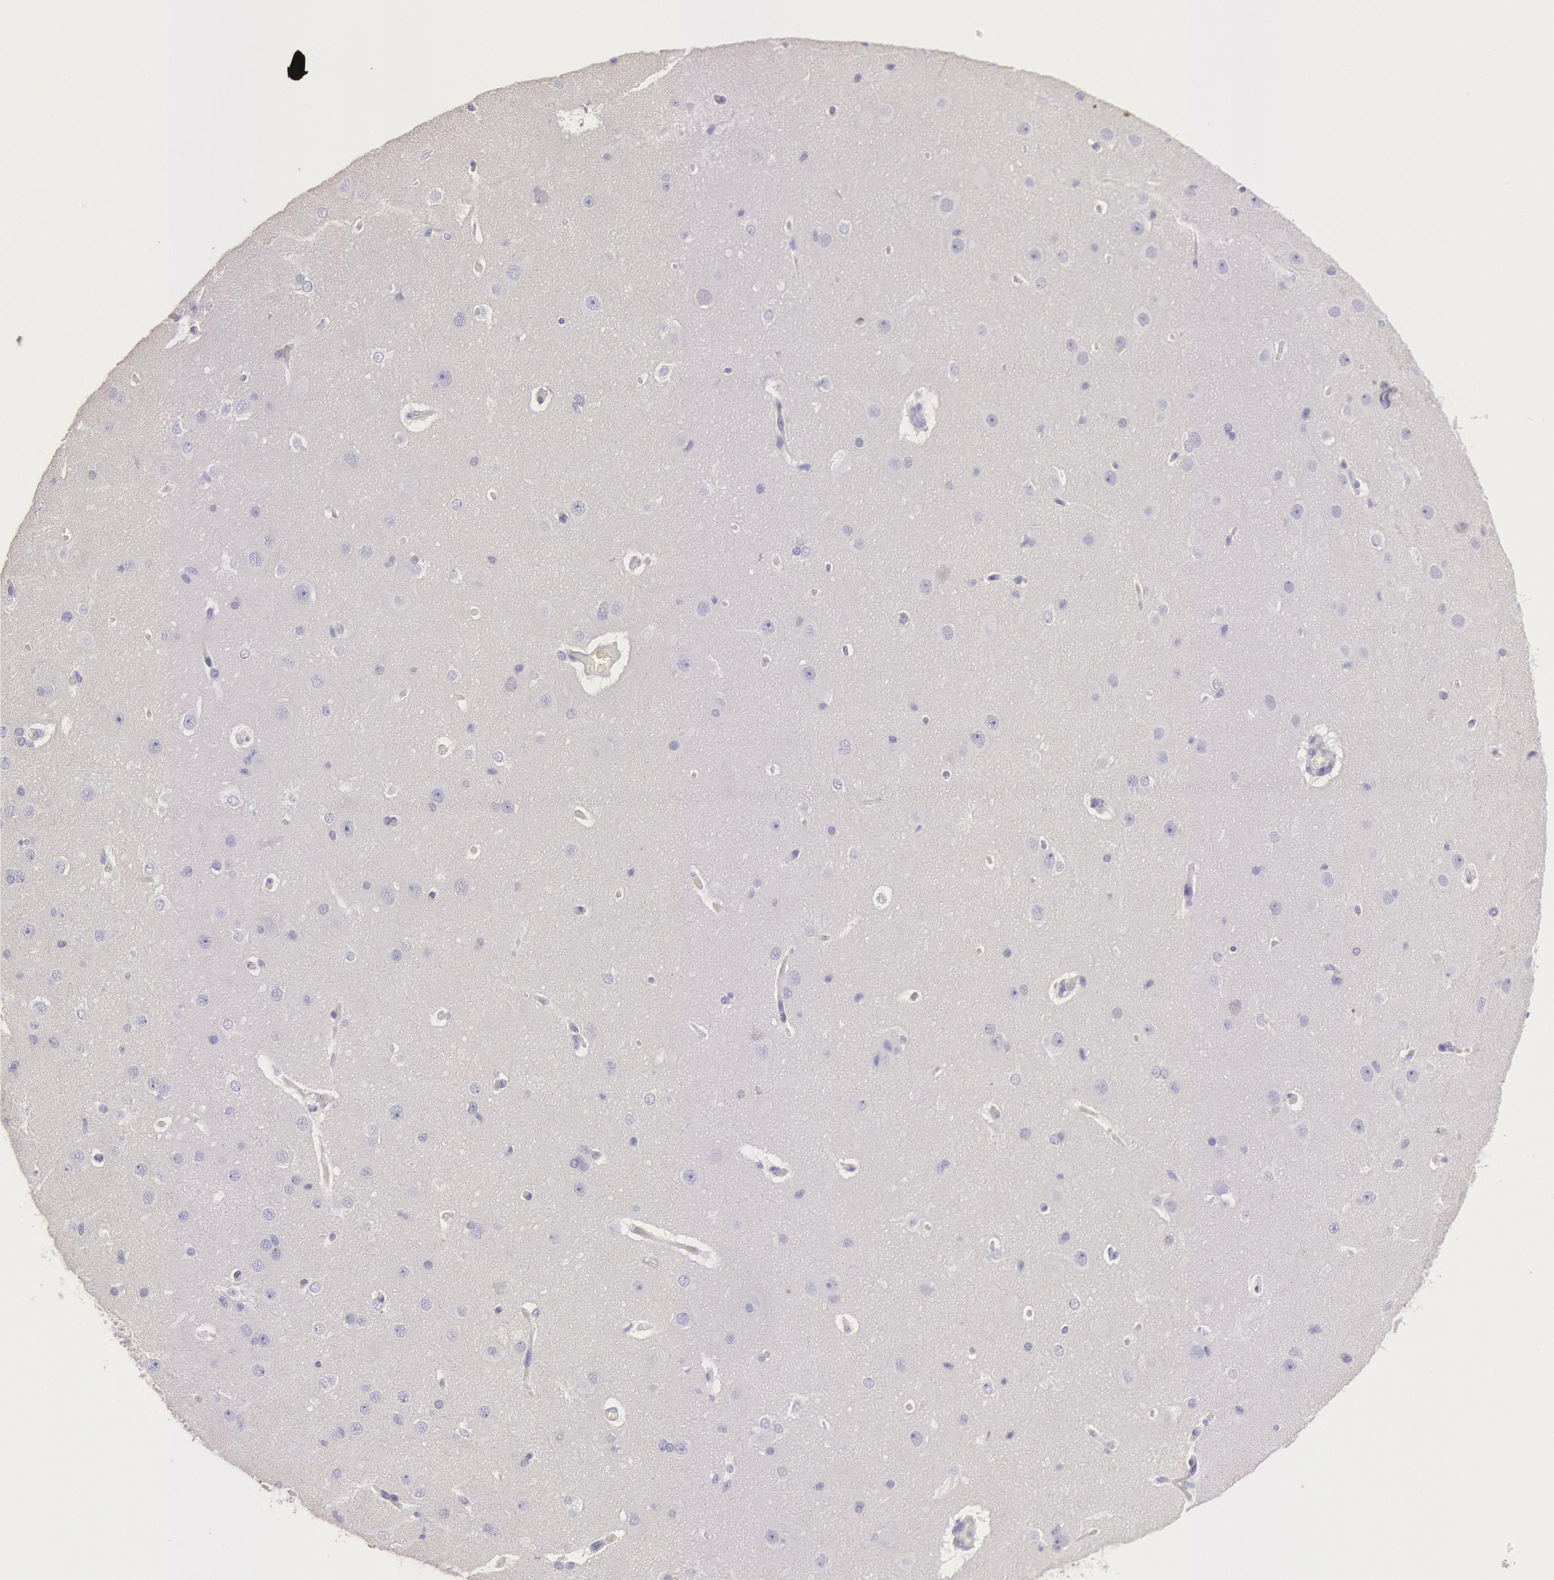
{"staining": {"intensity": "negative", "quantity": "none", "location": "none"}, "tissue": "cerebral cortex", "cell_type": "Endothelial cells", "image_type": "normal", "snomed": [{"axis": "morphology", "description": "Normal tissue, NOS"}, {"axis": "topography", "description": "Cerebral cortex"}], "caption": "DAB immunohistochemical staining of benign cerebral cortex reveals no significant positivity in endothelial cells.", "gene": "MYH1", "patient": {"sex": "female", "age": 45}}